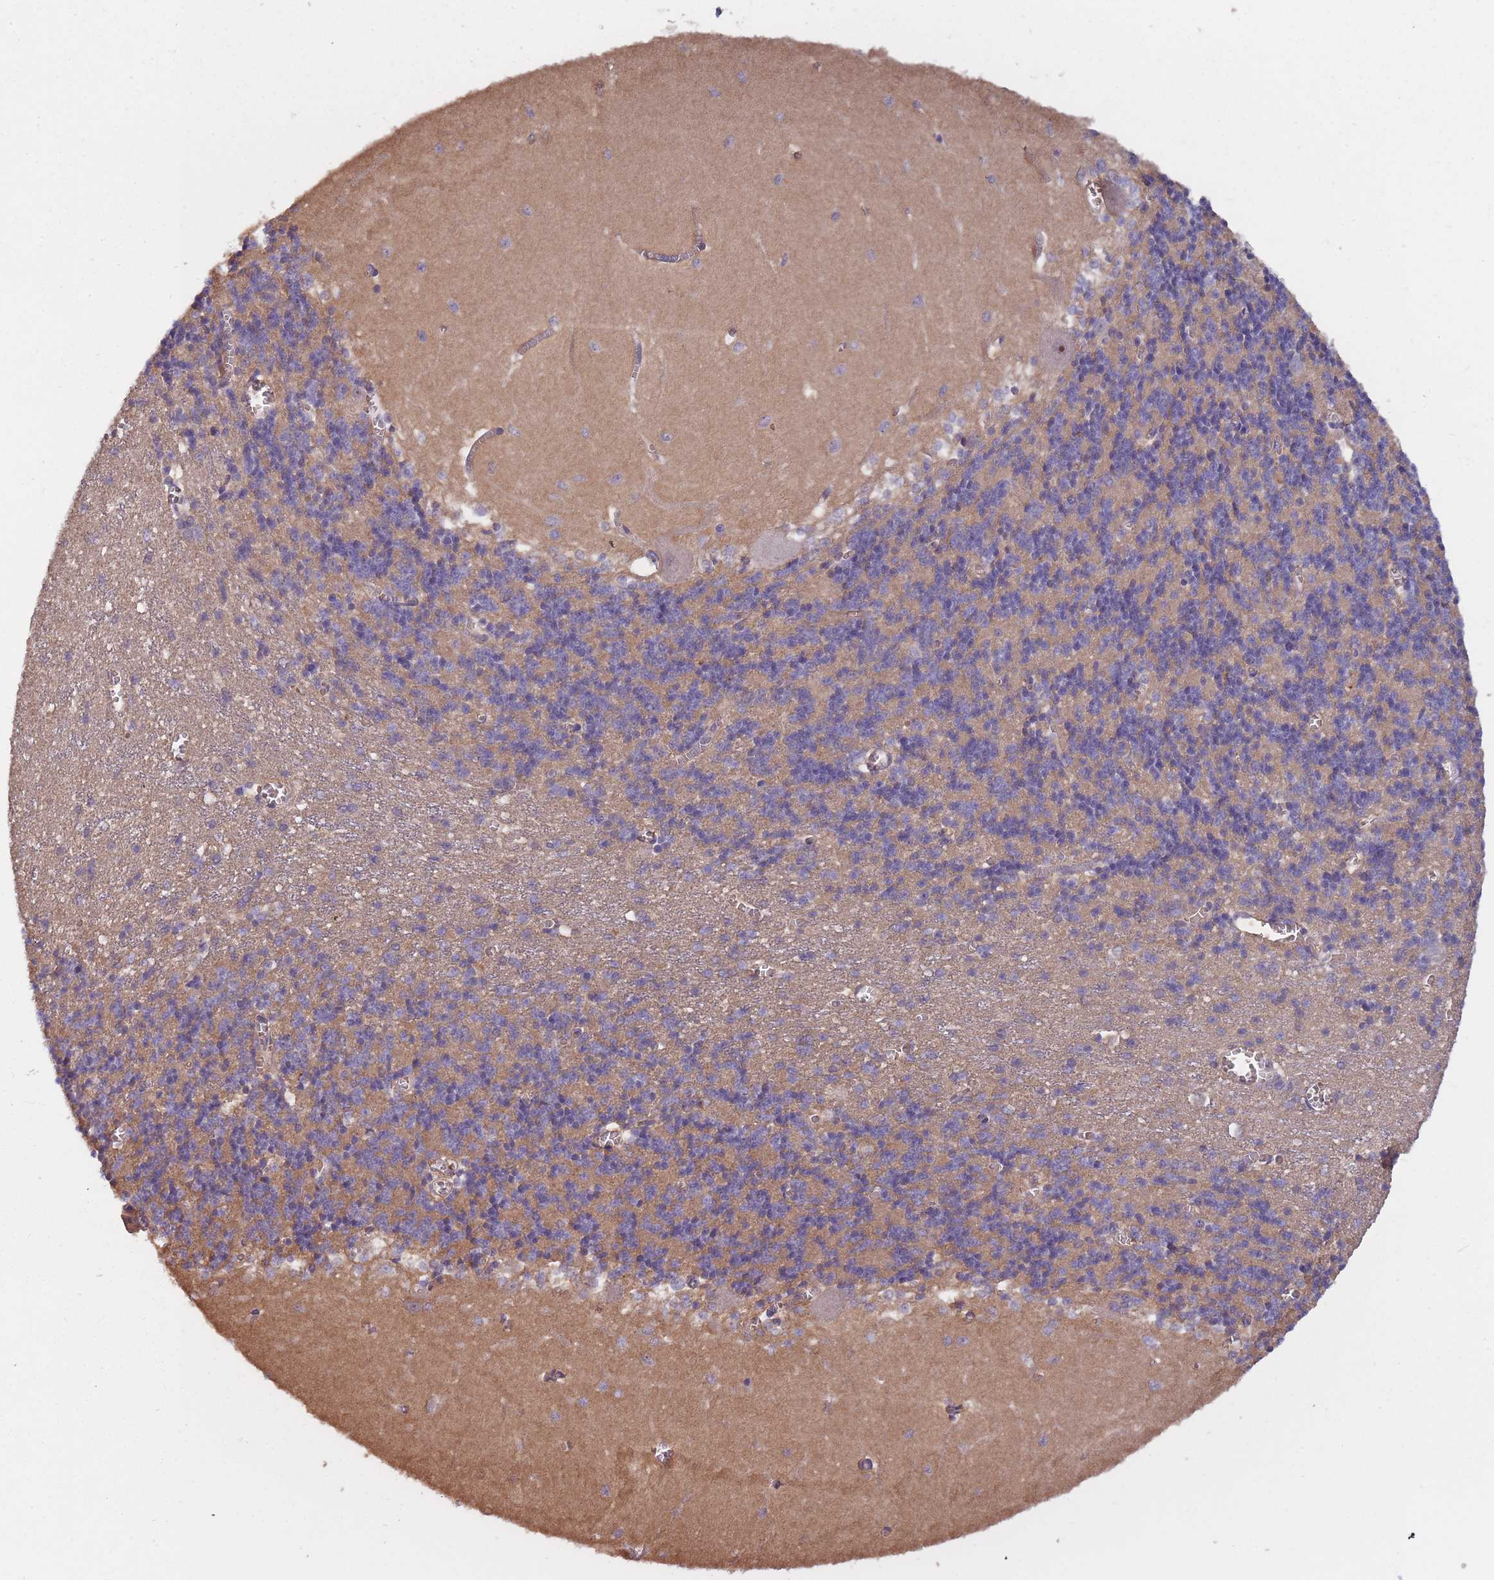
{"staining": {"intensity": "weak", "quantity": "25%-75%", "location": "cytoplasmic/membranous"}, "tissue": "cerebellum", "cell_type": "Cells in granular layer", "image_type": "normal", "snomed": [{"axis": "morphology", "description": "Normal tissue, NOS"}, {"axis": "topography", "description": "Cerebellum"}], "caption": "This micrograph reveals immunohistochemistry staining of benign cerebellum, with low weak cytoplasmic/membranous staining in approximately 25%-75% of cells in granular layer.", "gene": "KIAA1755", "patient": {"sex": "male", "age": 37}}